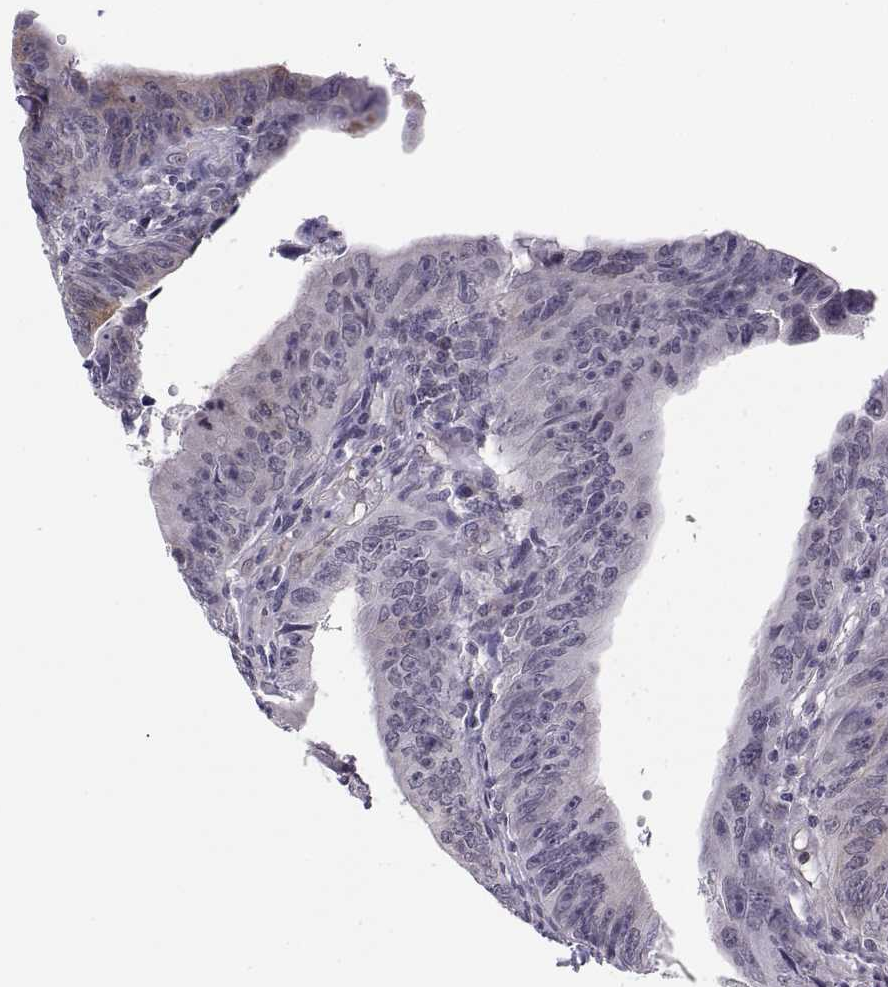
{"staining": {"intensity": "weak", "quantity": "<25%", "location": "cytoplasmic/membranous"}, "tissue": "colorectal cancer", "cell_type": "Tumor cells", "image_type": "cancer", "snomed": [{"axis": "morphology", "description": "Adenocarcinoma, NOS"}, {"axis": "topography", "description": "Colon"}], "caption": "Immunohistochemistry (IHC) photomicrograph of colorectal adenocarcinoma stained for a protein (brown), which displays no expression in tumor cells.", "gene": "KIF13B", "patient": {"sex": "female", "age": 87}}